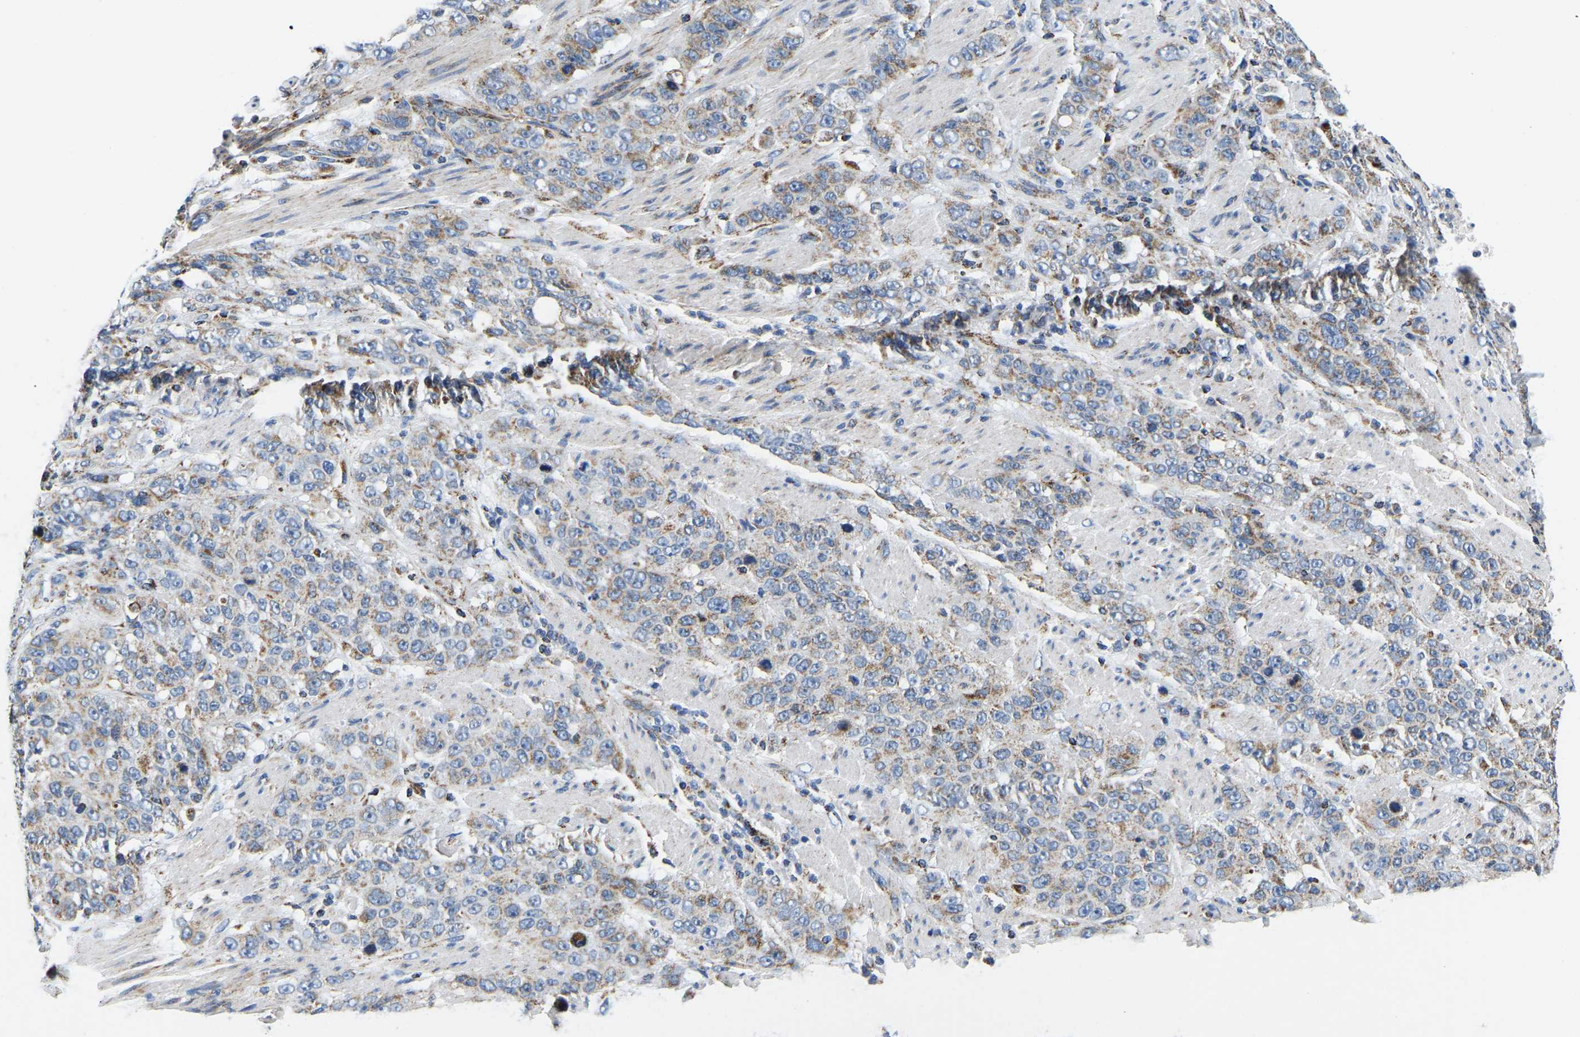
{"staining": {"intensity": "weak", "quantity": "25%-75%", "location": "cytoplasmic/membranous"}, "tissue": "stomach cancer", "cell_type": "Tumor cells", "image_type": "cancer", "snomed": [{"axis": "morphology", "description": "Adenocarcinoma, NOS"}, {"axis": "topography", "description": "Stomach"}], "caption": "Immunohistochemistry histopathology image of stomach cancer stained for a protein (brown), which displays low levels of weak cytoplasmic/membranous expression in about 25%-75% of tumor cells.", "gene": "SFXN1", "patient": {"sex": "male", "age": 48}}